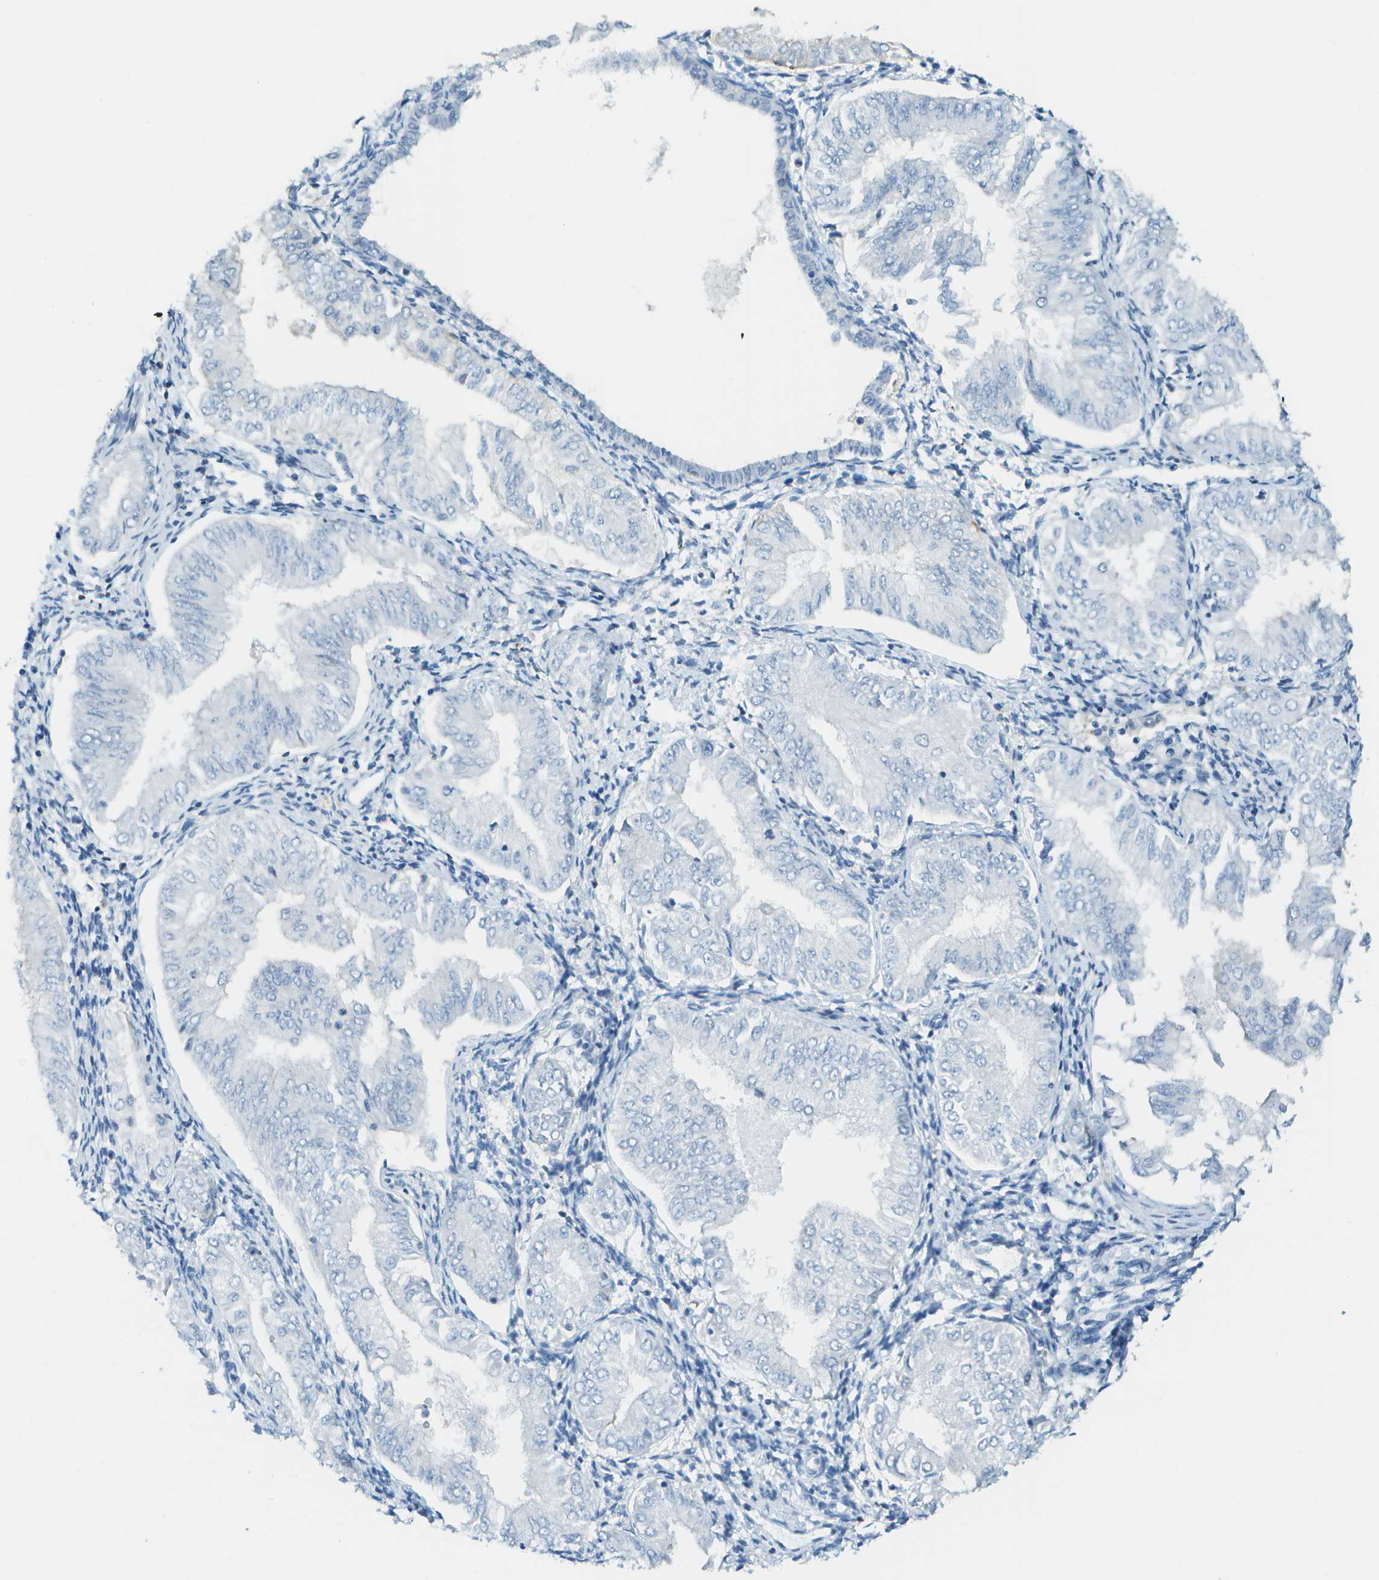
{"staining": {"intensity": "negative", "quantity": "none", "location": "none"}, "tissue": "endometrial cancer", "cell_type": "Tumor cells", "image_type": "cancer", "snomed": [{"axis": "morphology", "description": "Adenocarcinoma, NOS"}, {"axis": "topography", "description": "Endometrium"}], "caption": "Immunohistochemistry photomicrograph of human endometrial cancer (adenocarcinoma) stained for a protein (brown), which exhibits no positivity in tumor cells.", "gene": "NEK11", "patient": {"sex": "female", "age": 53}}